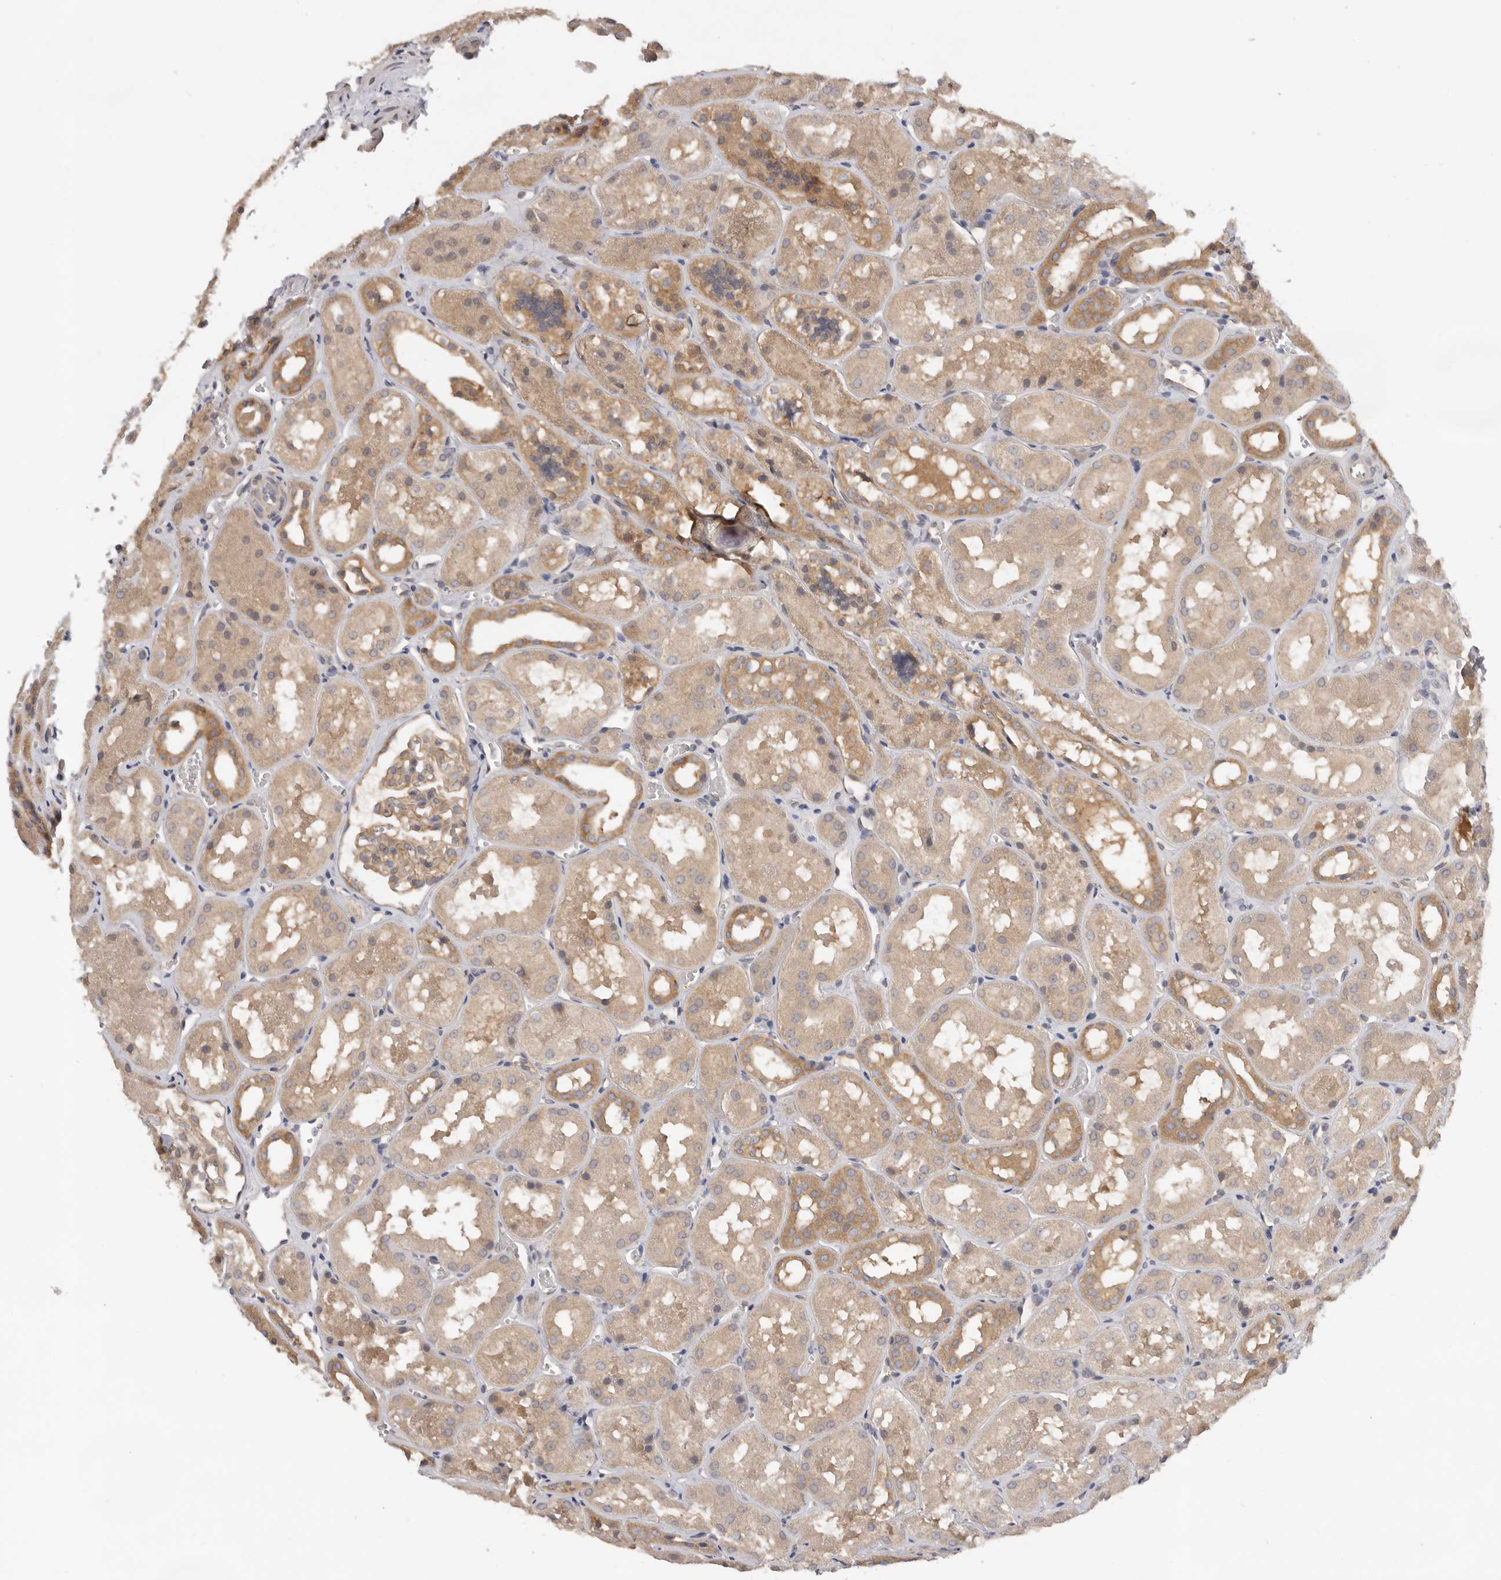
{"staining": {"intensity": "weak", "quantity": ">75%", "location": "cytoplasmic/membranous"}, "tissue": "kidney", "cell_type": "Cells in glomeruli", "image_type": "normal", "snomed": [{"axis": "morphology", "description": "Normal tissue, NOS"}, {"axis": "topography", "description": "Kidney"}], "caption": "Immunohistochemistry of benign kidney shows low levels of weak cytoplasmic/membranous positivity in about >75% of cells in glomeruli.", "gene": "PPP1R42", "patient": {"sex": "male", "age": 16}}